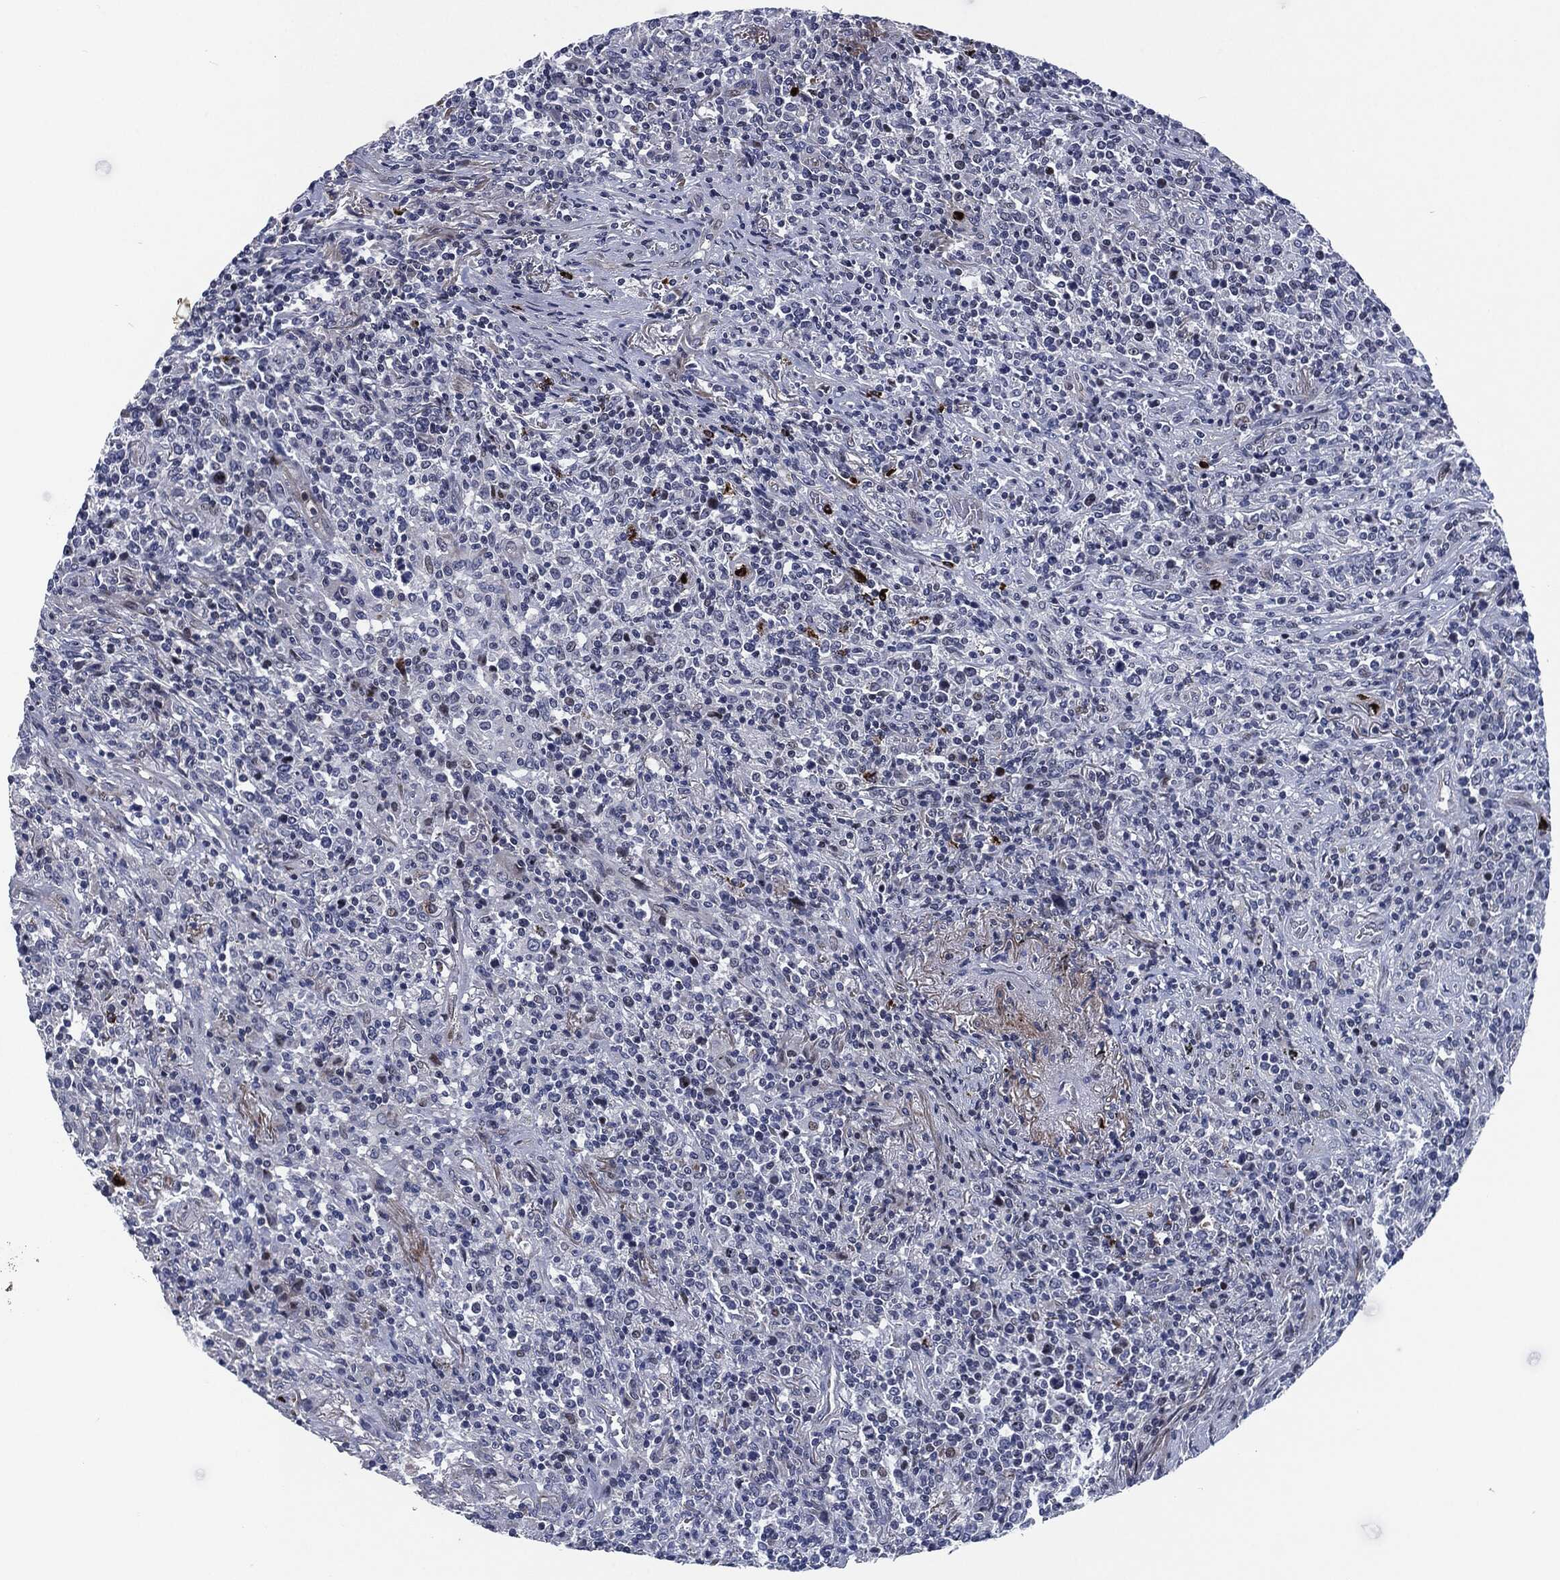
{"staining": {"intensity": "negative", "quantity": "none", "location": "none"}, "tissue": "lymphoma", "cell_type": "Tumor cells", "image_type": "cancer", "snomed": [{"axis": "morphology", "description": "Malignant lymphoma, non-Hodgkin's type, High grade"}, {"axis": "topography", "description": "Lung"}], "caption": "DAB (3,3'-diaminobenzidine) immunohistochemical staining of human malignant lymphoma, non-Hodgkin's type (high-grade) demonstrates no significant expression in tumor cells. (DAB (3,3'-diaminobenzidine) immunohistochemistry visualized using brightfield microscopy, high magnification).", "gene": "MPO", "patient": {"sex": "male", "age": 79}}